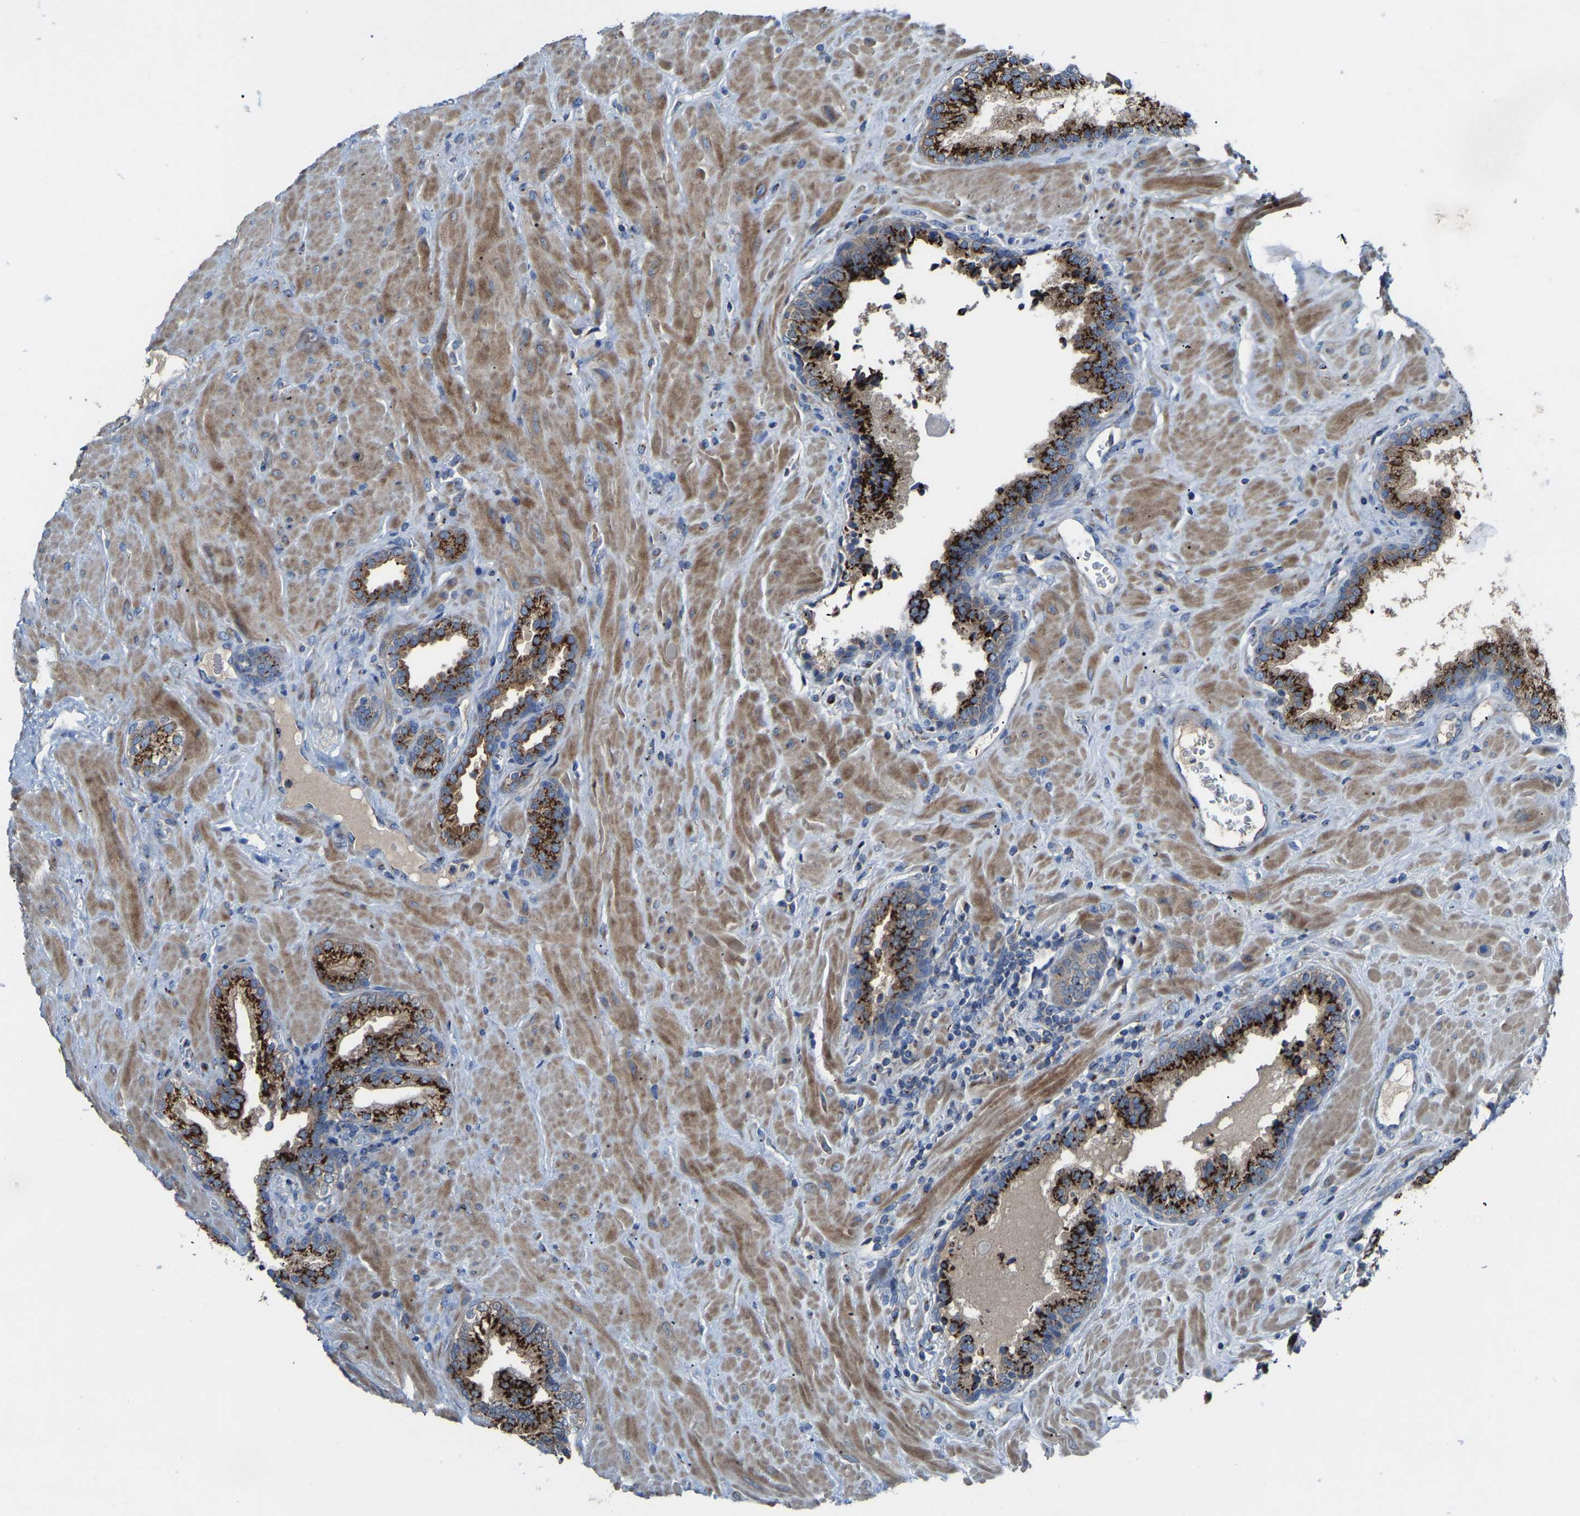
{"staining": {"intensity": "strong", "quantity": ">75%", "location": "cytoplasmic/membranous"}, "tissue": "prostate cancer", "cell_type": "Tumor cells", "image_type": "cancer", "snomed": [{"axis": "morphology", "description": "Adenocarcinoma, Low grade"}, {"axis": "topography", "description": "Prostate"}], "caption": "Prostate cancer stained with immunohistochemistry (IHC) exhibits strong cytoplasmic/membranous expression in approximately >75% of tumor cells. (IHC, brightfield microscopy, high magnification).", "gene": "CANT1", "patient": {"sex": "male", "age": 71}}